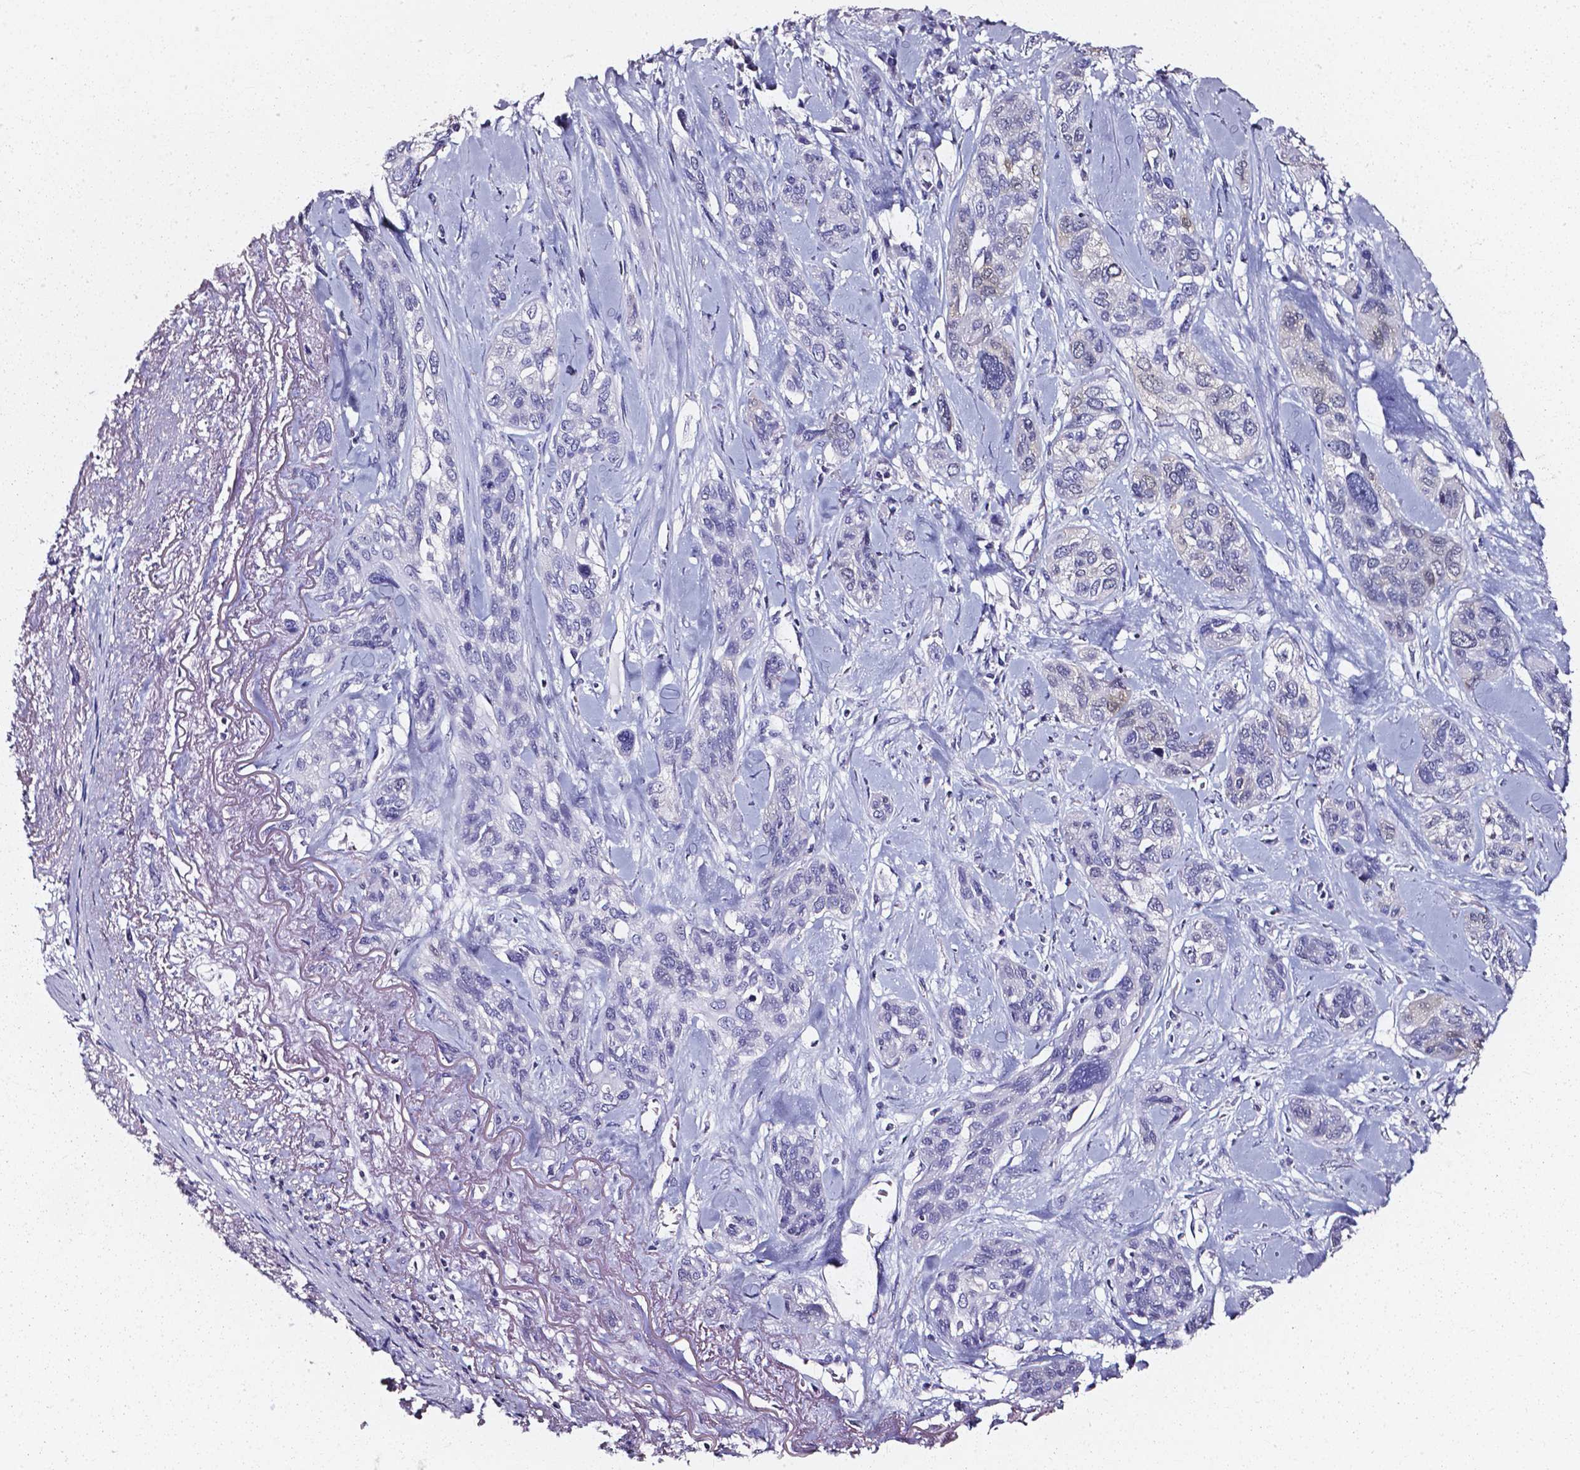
{"staining": {"intensity": "negative", "quantity": "none", "location": "none"}, "tissue": "lung cancer", "cell_type": "Tumor cells", "image_type": "cancer", "snomed": [{"axis": "morphology", "description": "Squamous cell carcinoma, NOS"}, {"axis": "topography", "description": "Lung"}], "caption": "A micrograph of human squamous cell carcinoma (lung) is negative for staining in tumor cells.", "gene": "AKR1B10", "patient": {"sex": "female", "age": 70}}